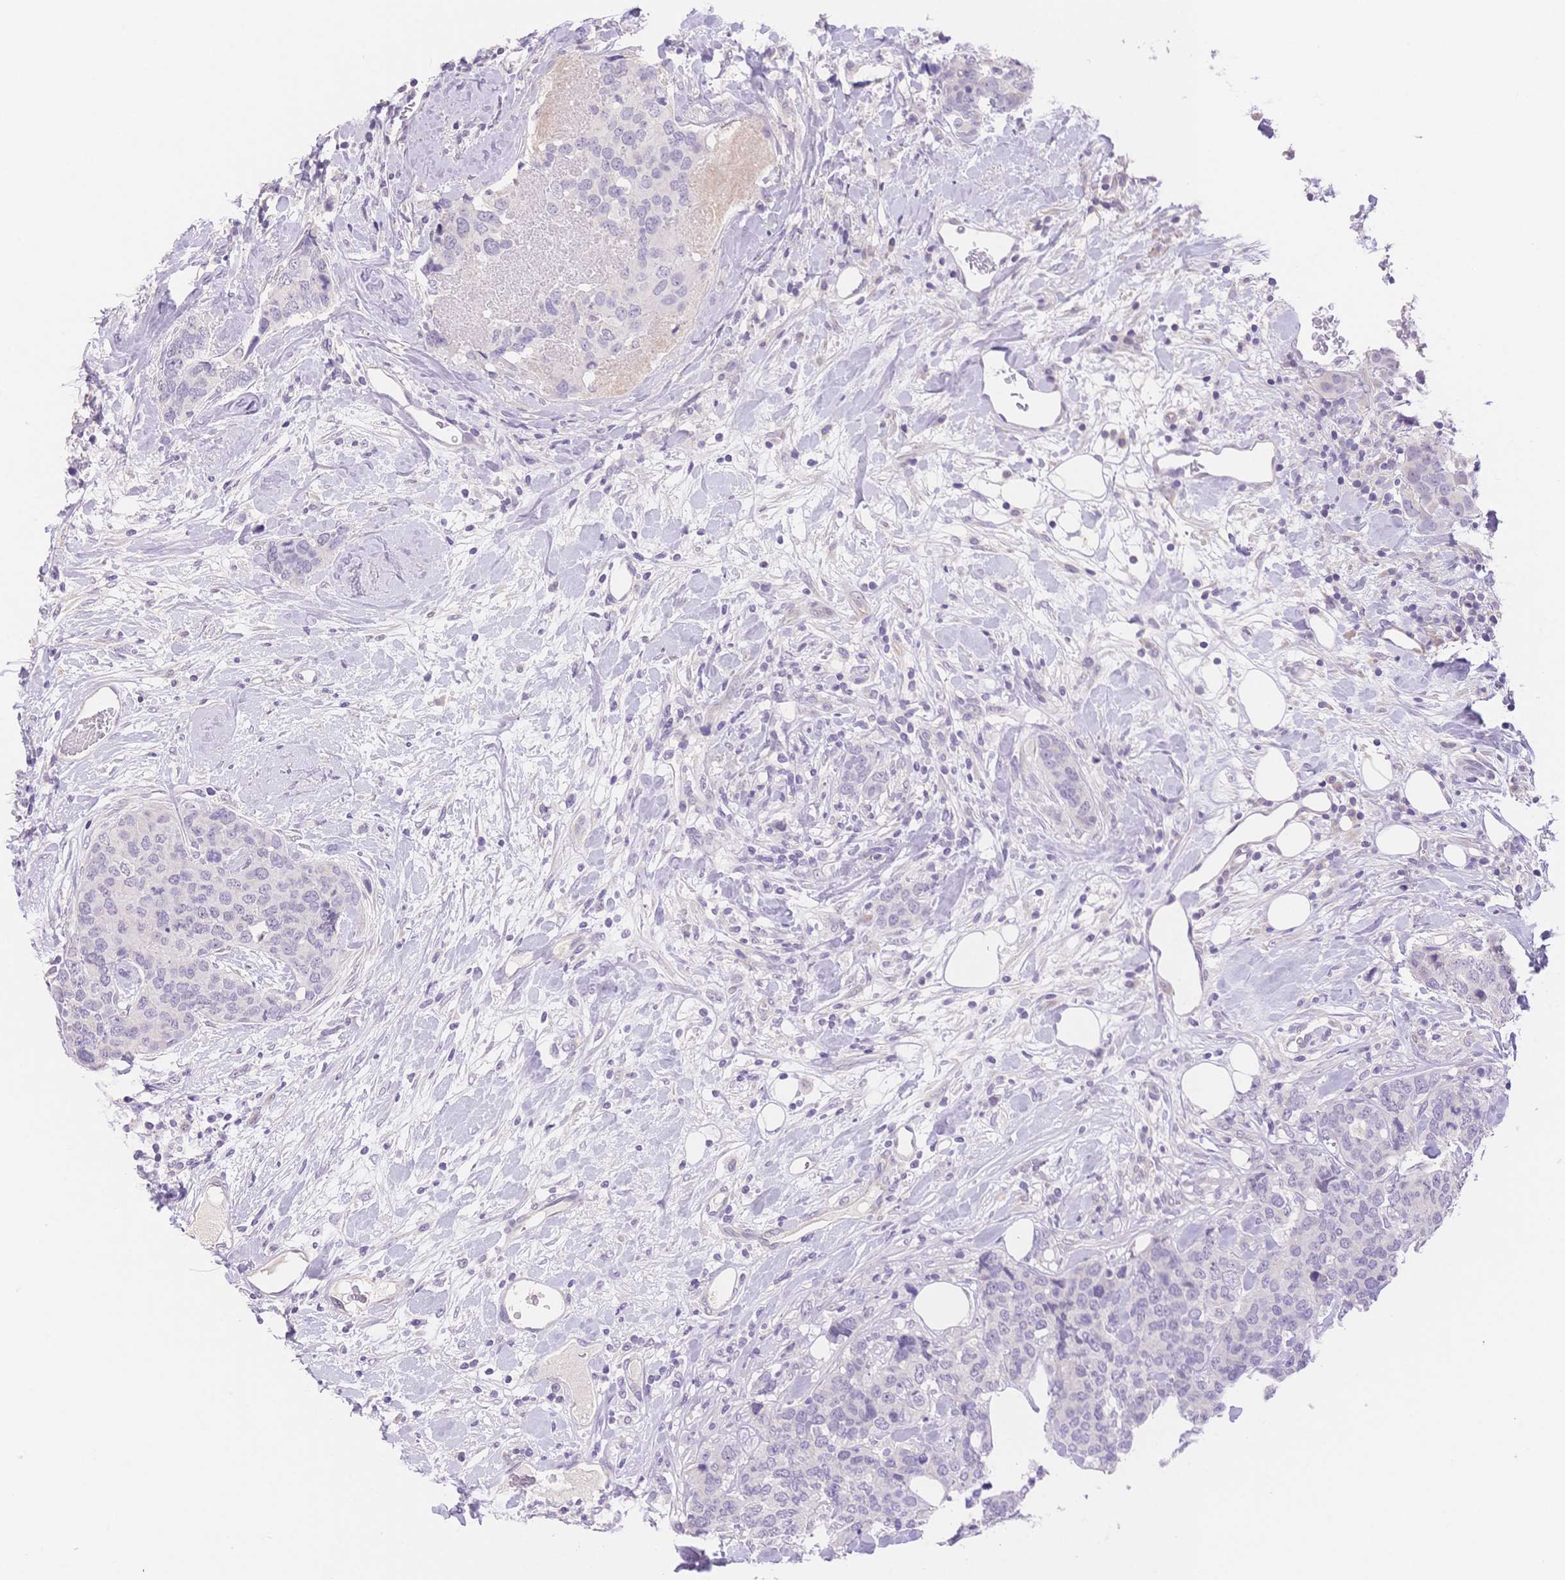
{"staining": {"intensity": "negative", "quantity": "none", "location": "none"}, "tissue": "breast cancer", "cell_type": "Tumor cells", "image_type": "cancer", "snomed": [{"axis": "morphology", "description": "Lobular carcinoma"}, {"axis": "topography", "description": "Breast"}], "caption": "Immunohistochemical staining of breast cancer displays no significant staining in tumor cells.", "gene": "MYOM1", "patient": {"sex": "female", "age": 59}}